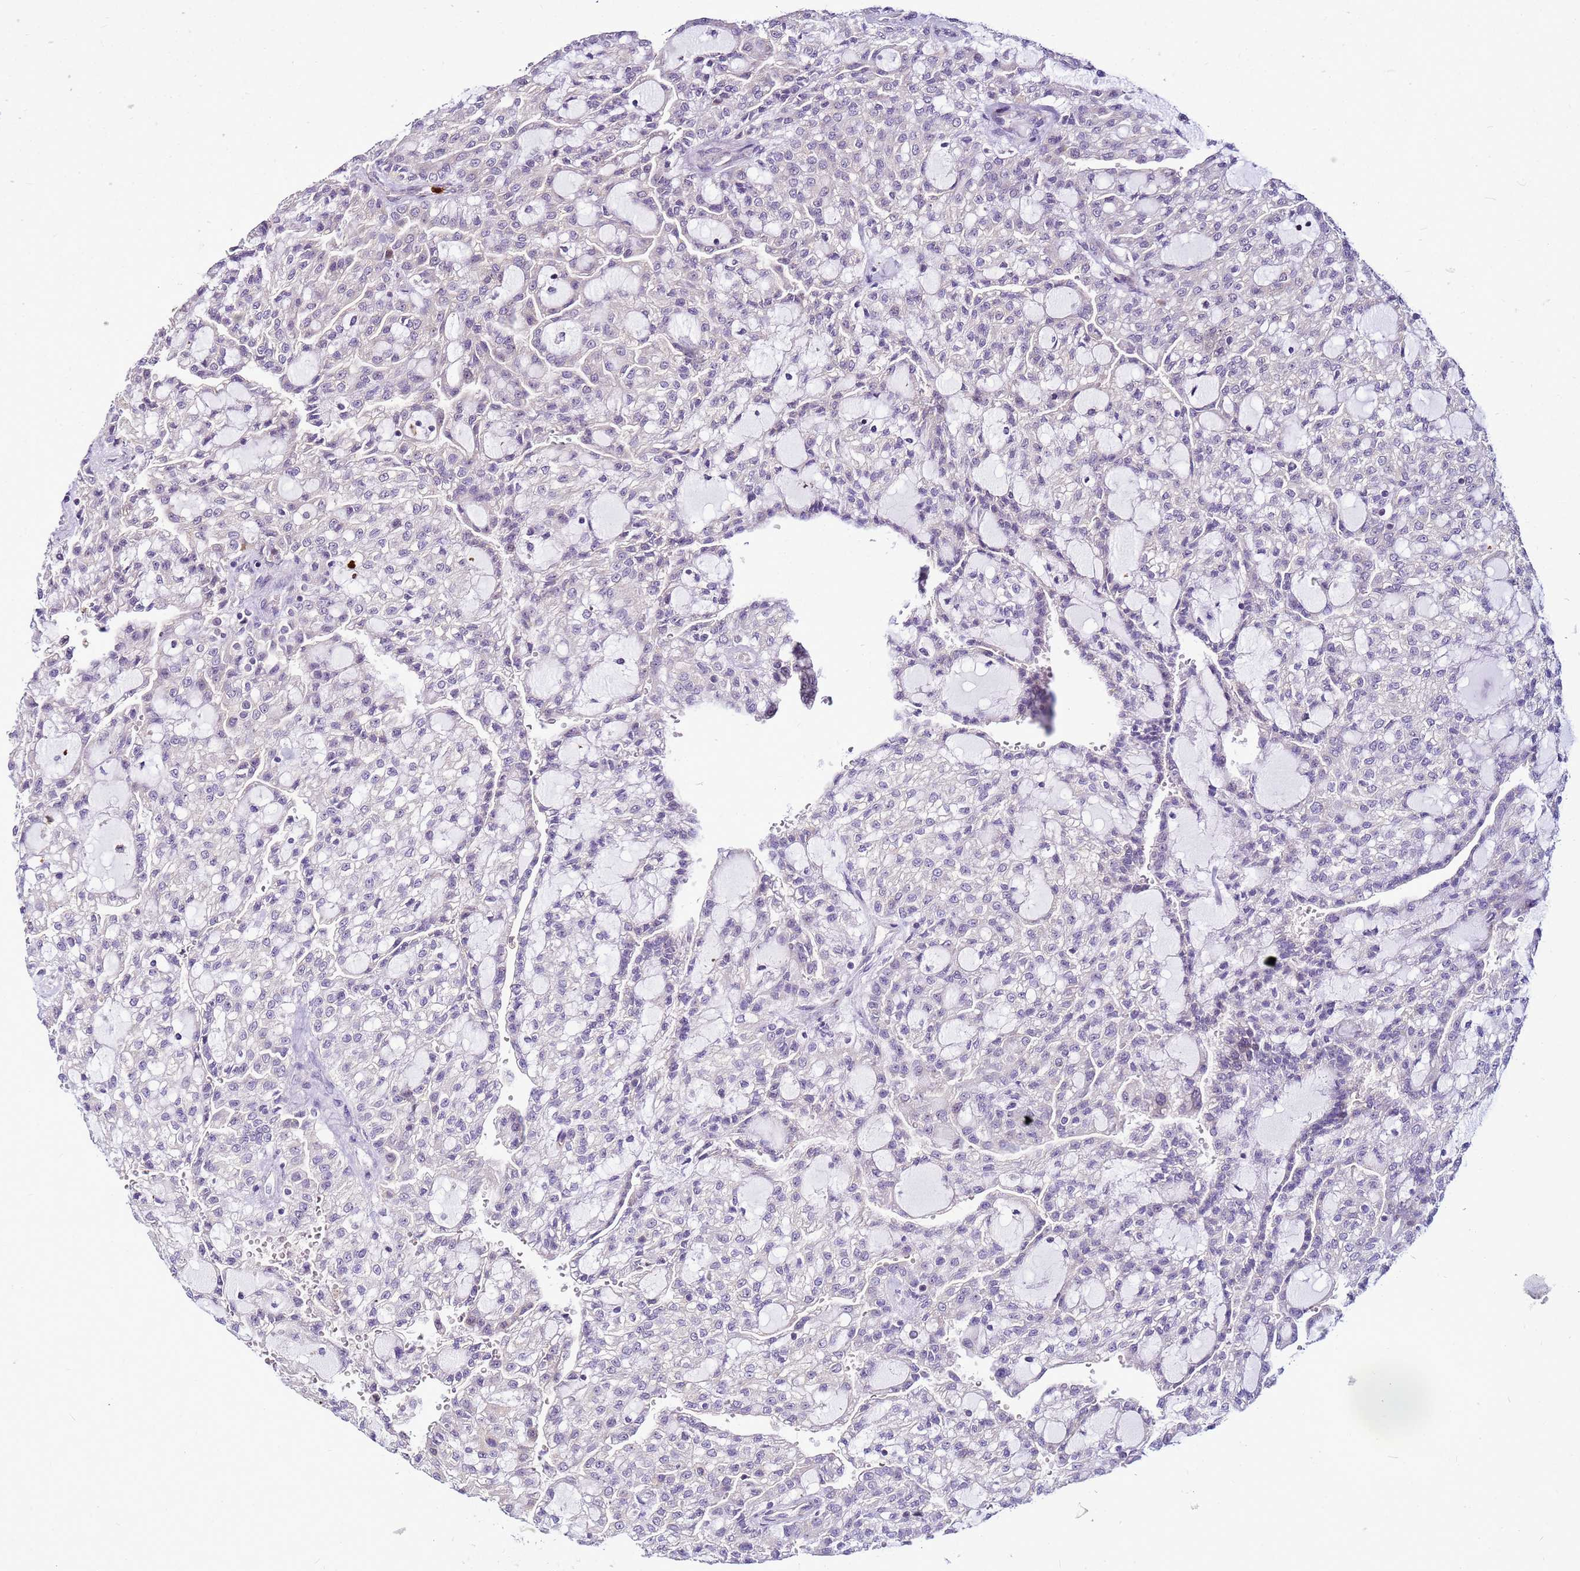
{"staining": {"intensity": "negative", "quantity": "none", "location": "none"}, "tissue": "renal cancer", "cell_type": "Tumor cells", "image_type": "cancer", "snomed": [{"axis": "morphology", "description": "Adenocarcinoma, NOS"}, {"axis": "topography", "description": "Kidney"}], "caption": "DAB immunohistochemical staining of human renal adenocarcinoma demonstrates no significant positivity in tumor cells.", "gene": "VPS4B", "patient": {"sex": "male", "age": 63}}